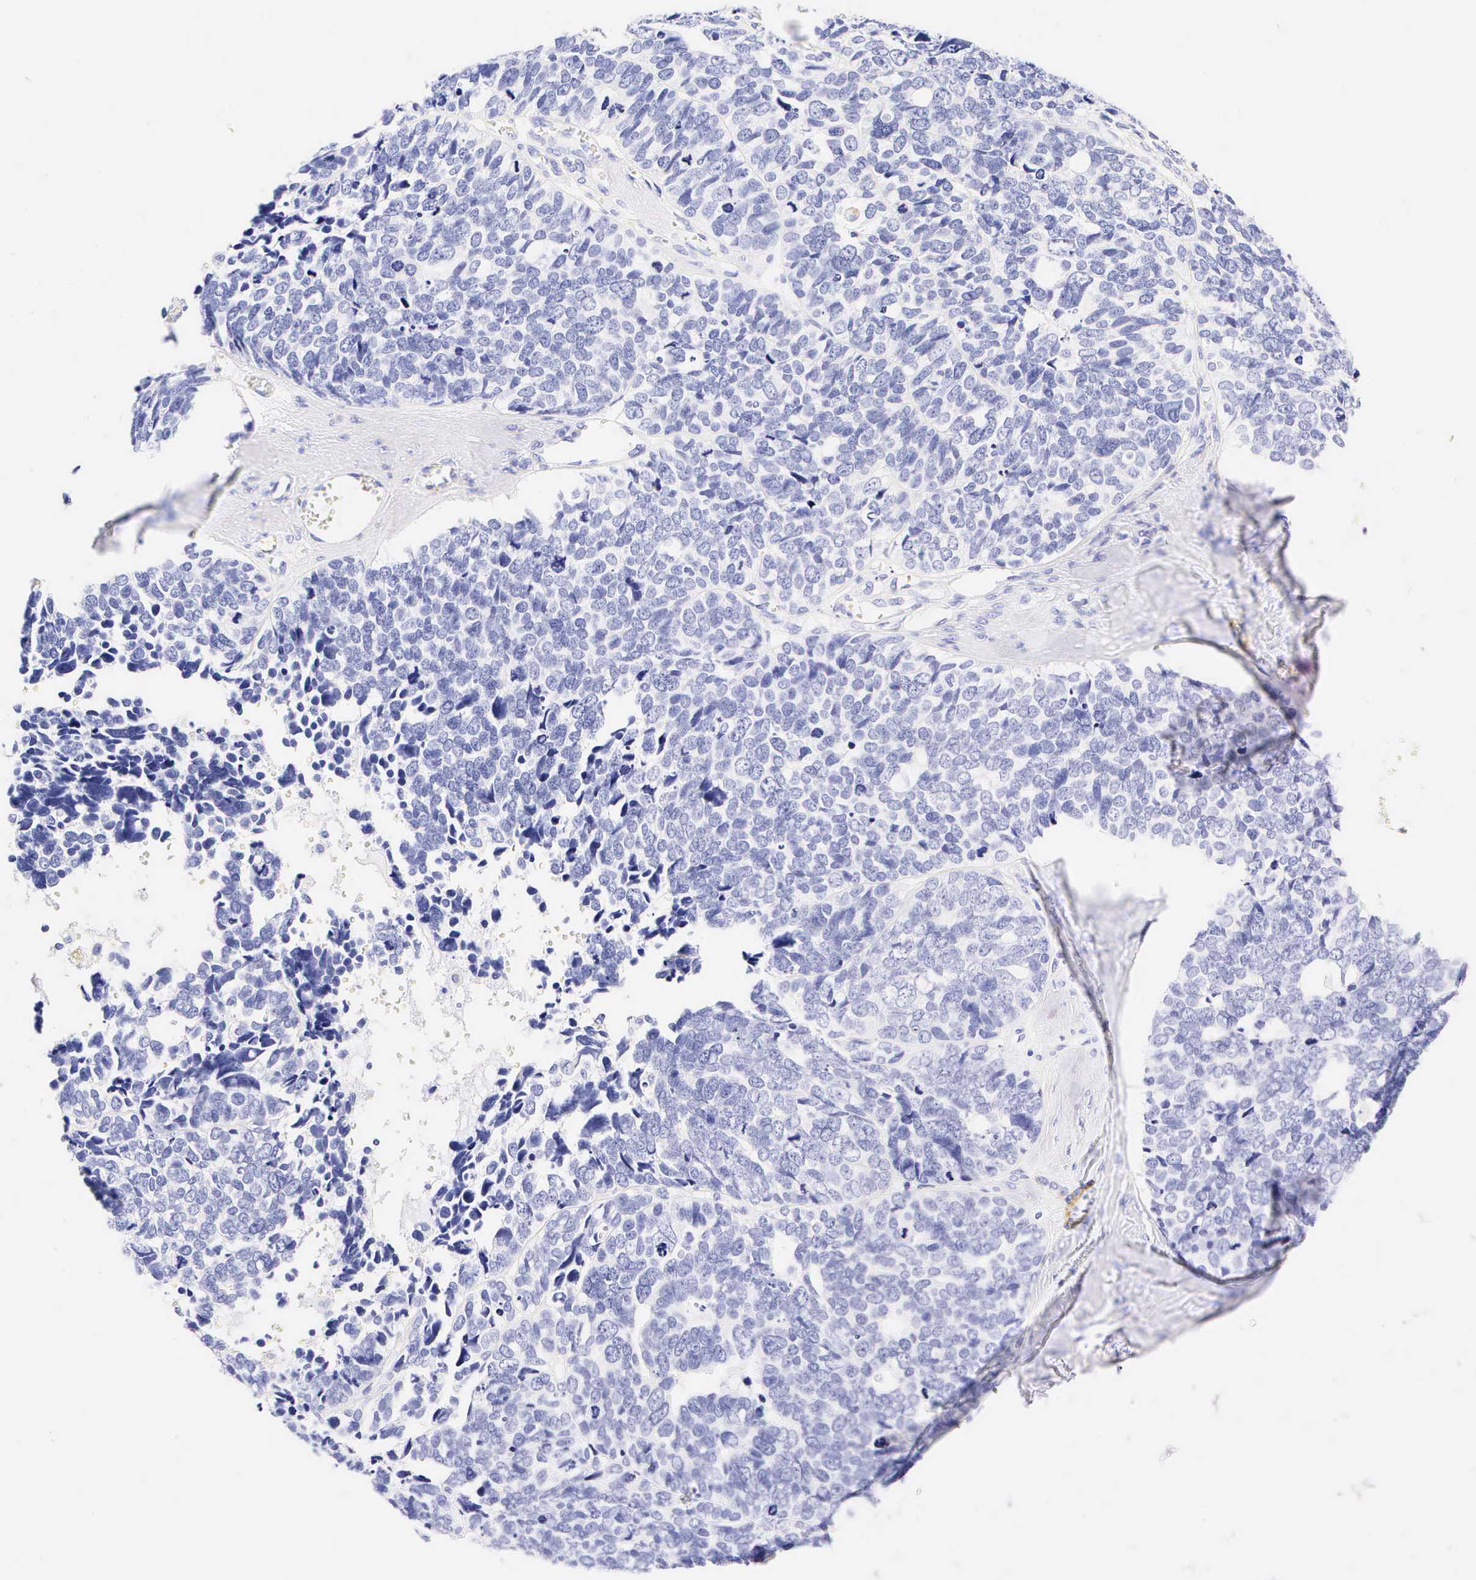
{"staining": {"intensity": "negative", "quantity": "none", "location": "none"}, "tissue": "ovarian cancer", "cell_type": "Tumor cells", "image_type": "cancer", "snomed": [{"axis": "morphology", "description": "Cystadenocarcinoma, serous, NOS"}, {"axis": "topography", "description": "Ovary"}], "caption": "Immunohistochemical staining of serous cystadenocarcinoma (ovarian) displays no significant staining in tumor cells.", "gene": "CALD1", "patient": {"sex": "female", "age": 77}}